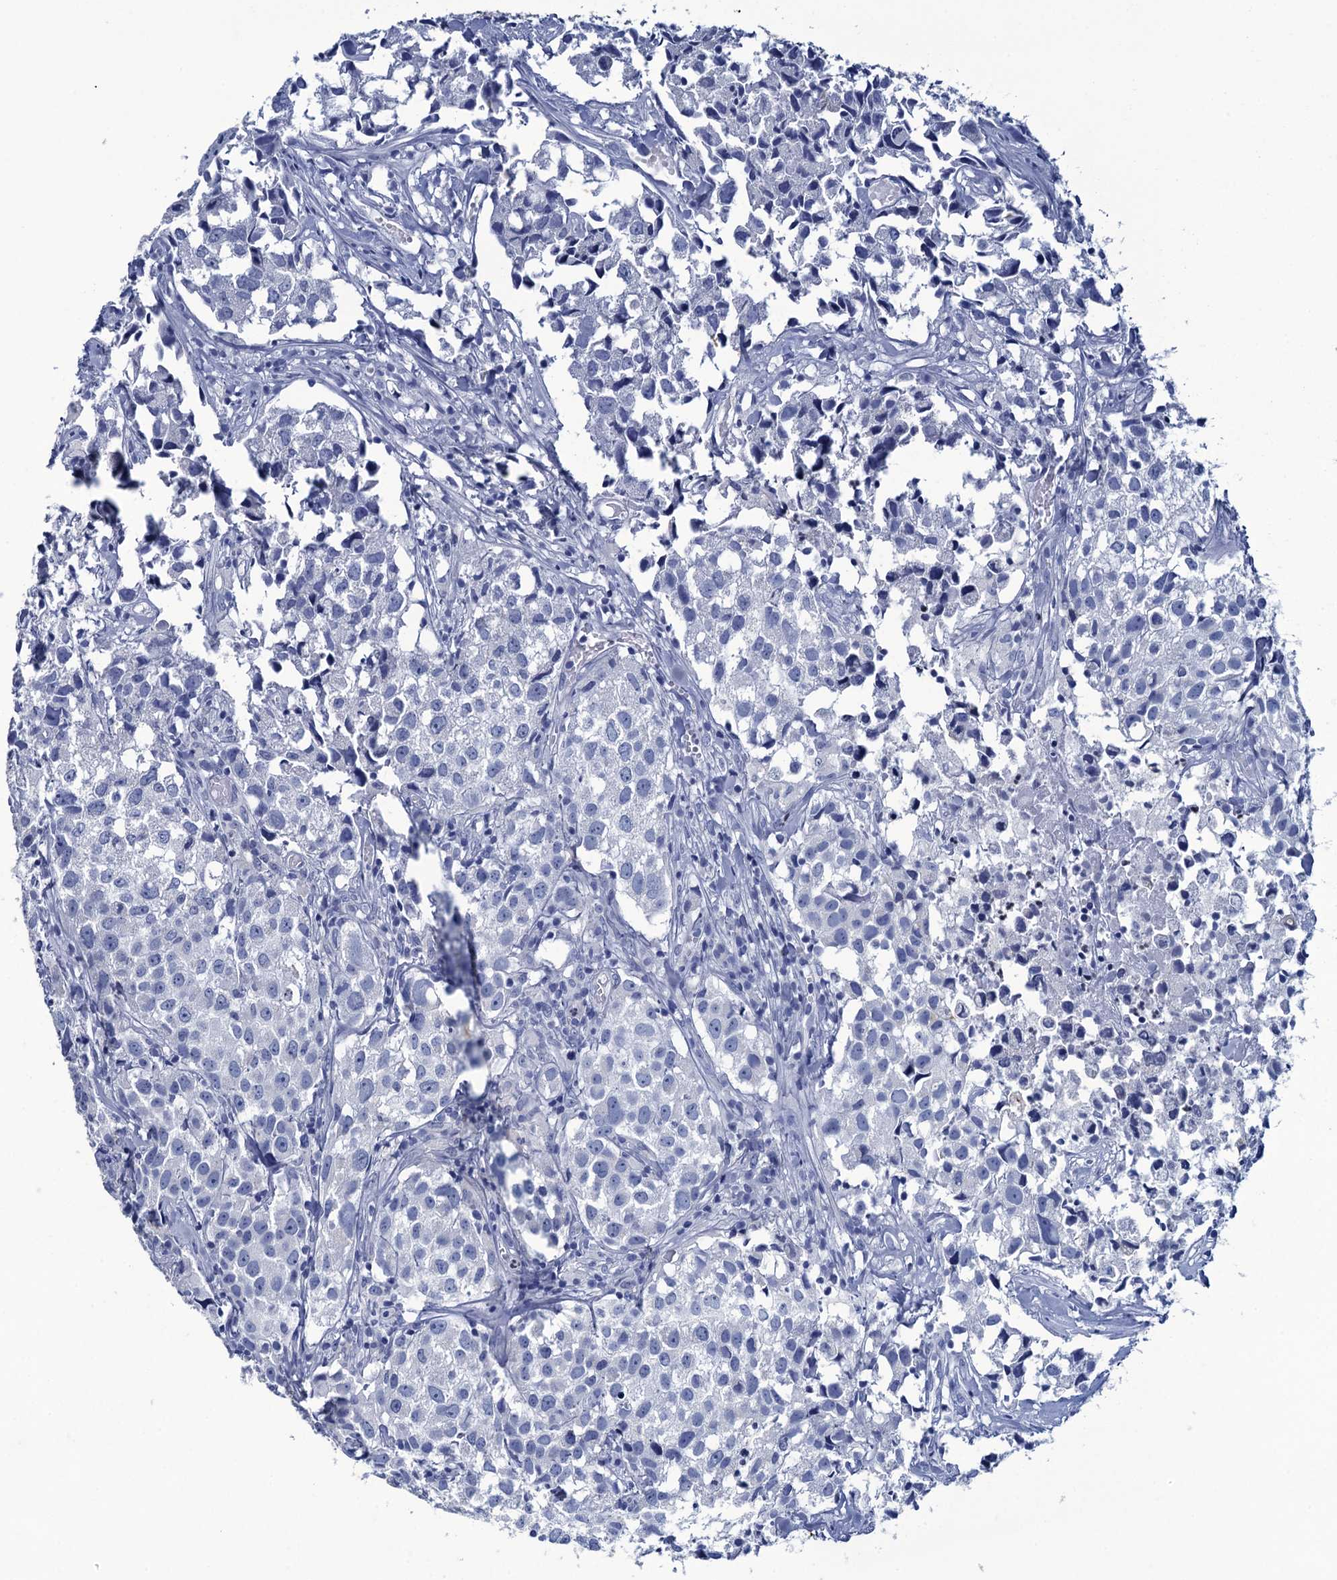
{"staining": {"intensity": "negative", "quantity": "none", "location": "none"}, "tissue": "urothelial cancer", "cell_type": "Tumor cells", "image_type": "cancer", "snomed": [{"axis": "morphology", "description": "Urothelial carcinoma, High grade"}, {"axis": "topography", "description": "Urinary bladder"}], "caption": "Immunohistochemical staining of human urothelial cancer shows no significant expression in tumor cells.", "gene": "RHCG", "patient": {"sex": "female", "age": 75}}